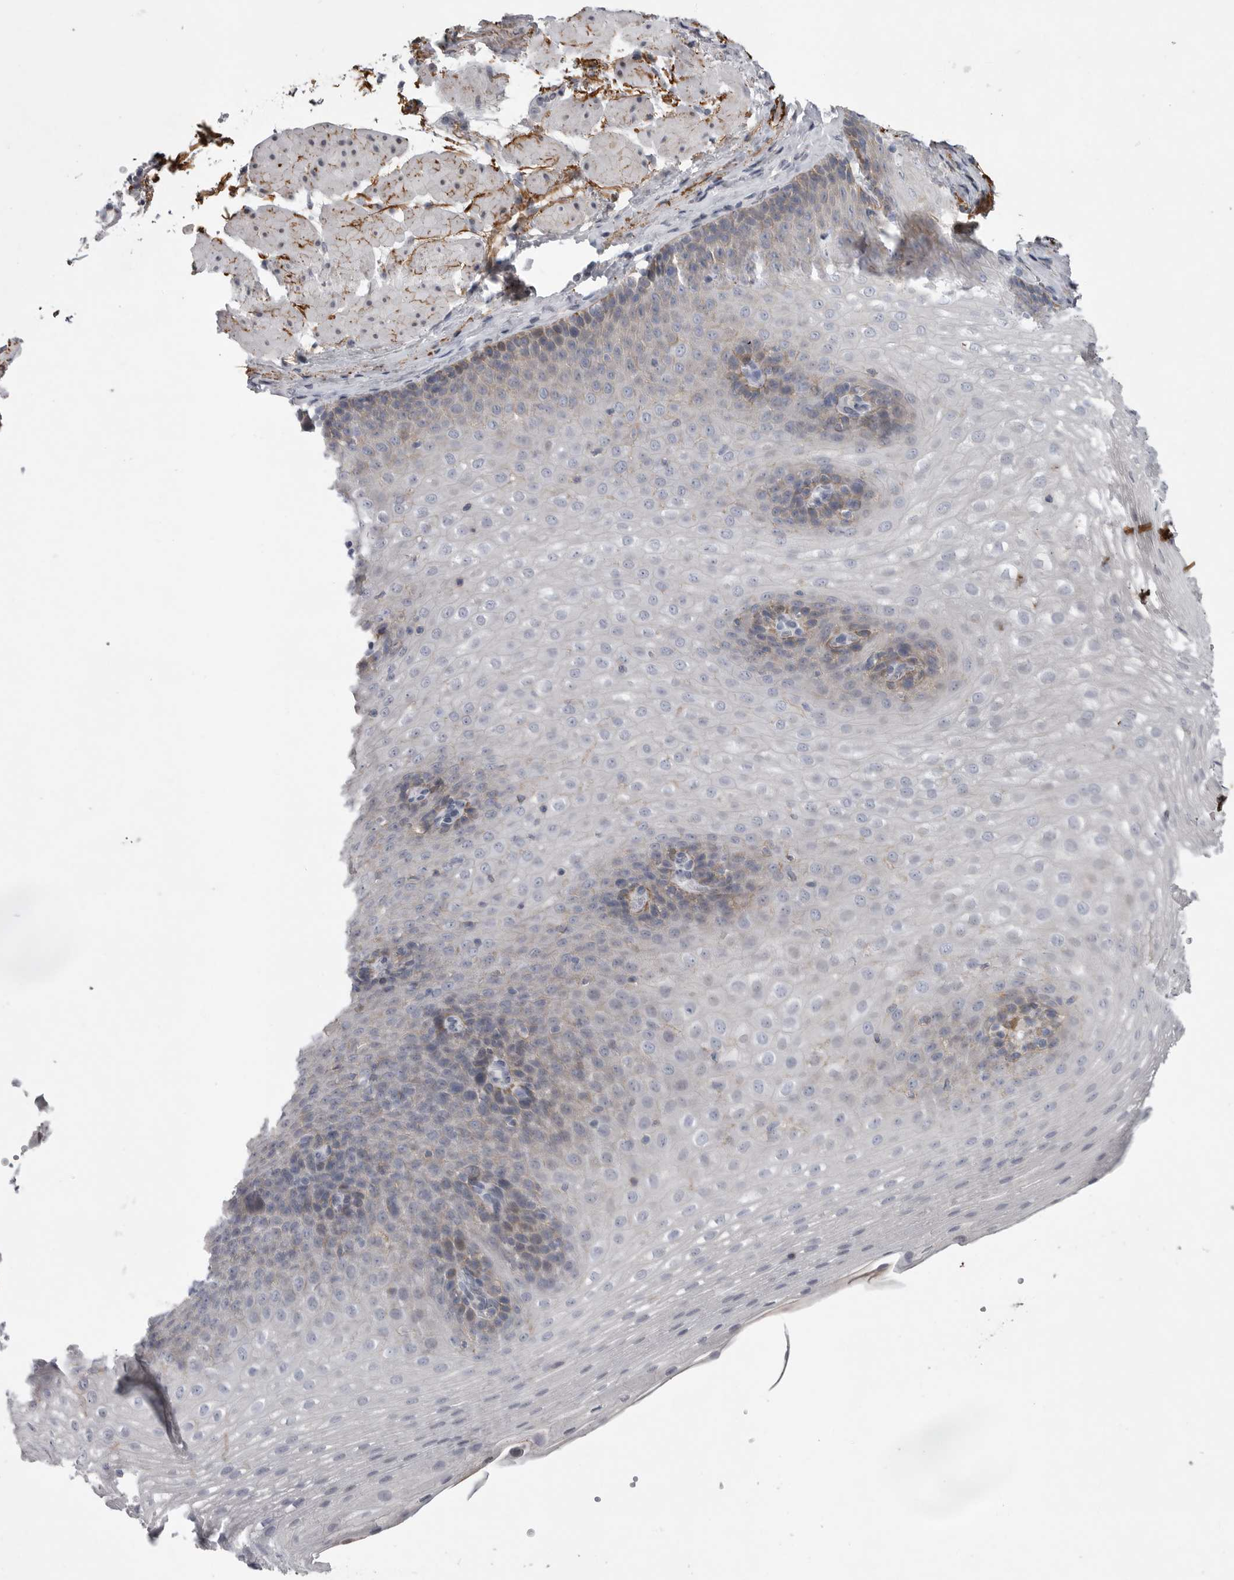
{"staining": {"intensity": "weak", "quantity": "<25%", "location": "cytoplasmic/membranous"}, "tissue": "esophagus", "cell_type": "Squamous epithelial cells", "image_type": "normal", "snomed": [{"axis": "morphology", "description": "Normal tissue, NOS"}, {"axis": "topography", "description": "Esophagus"}], "caption": "Immunohistochemistry (IHC) of normal human esophagus displays no positivity in squamous epithelial cells. (Brightfield microscopy of DAB (3,3'-diaminobenzidine) IHC at high magnification).", "gene": "CRP", "patient": {"sex": "female", "age": 66}}